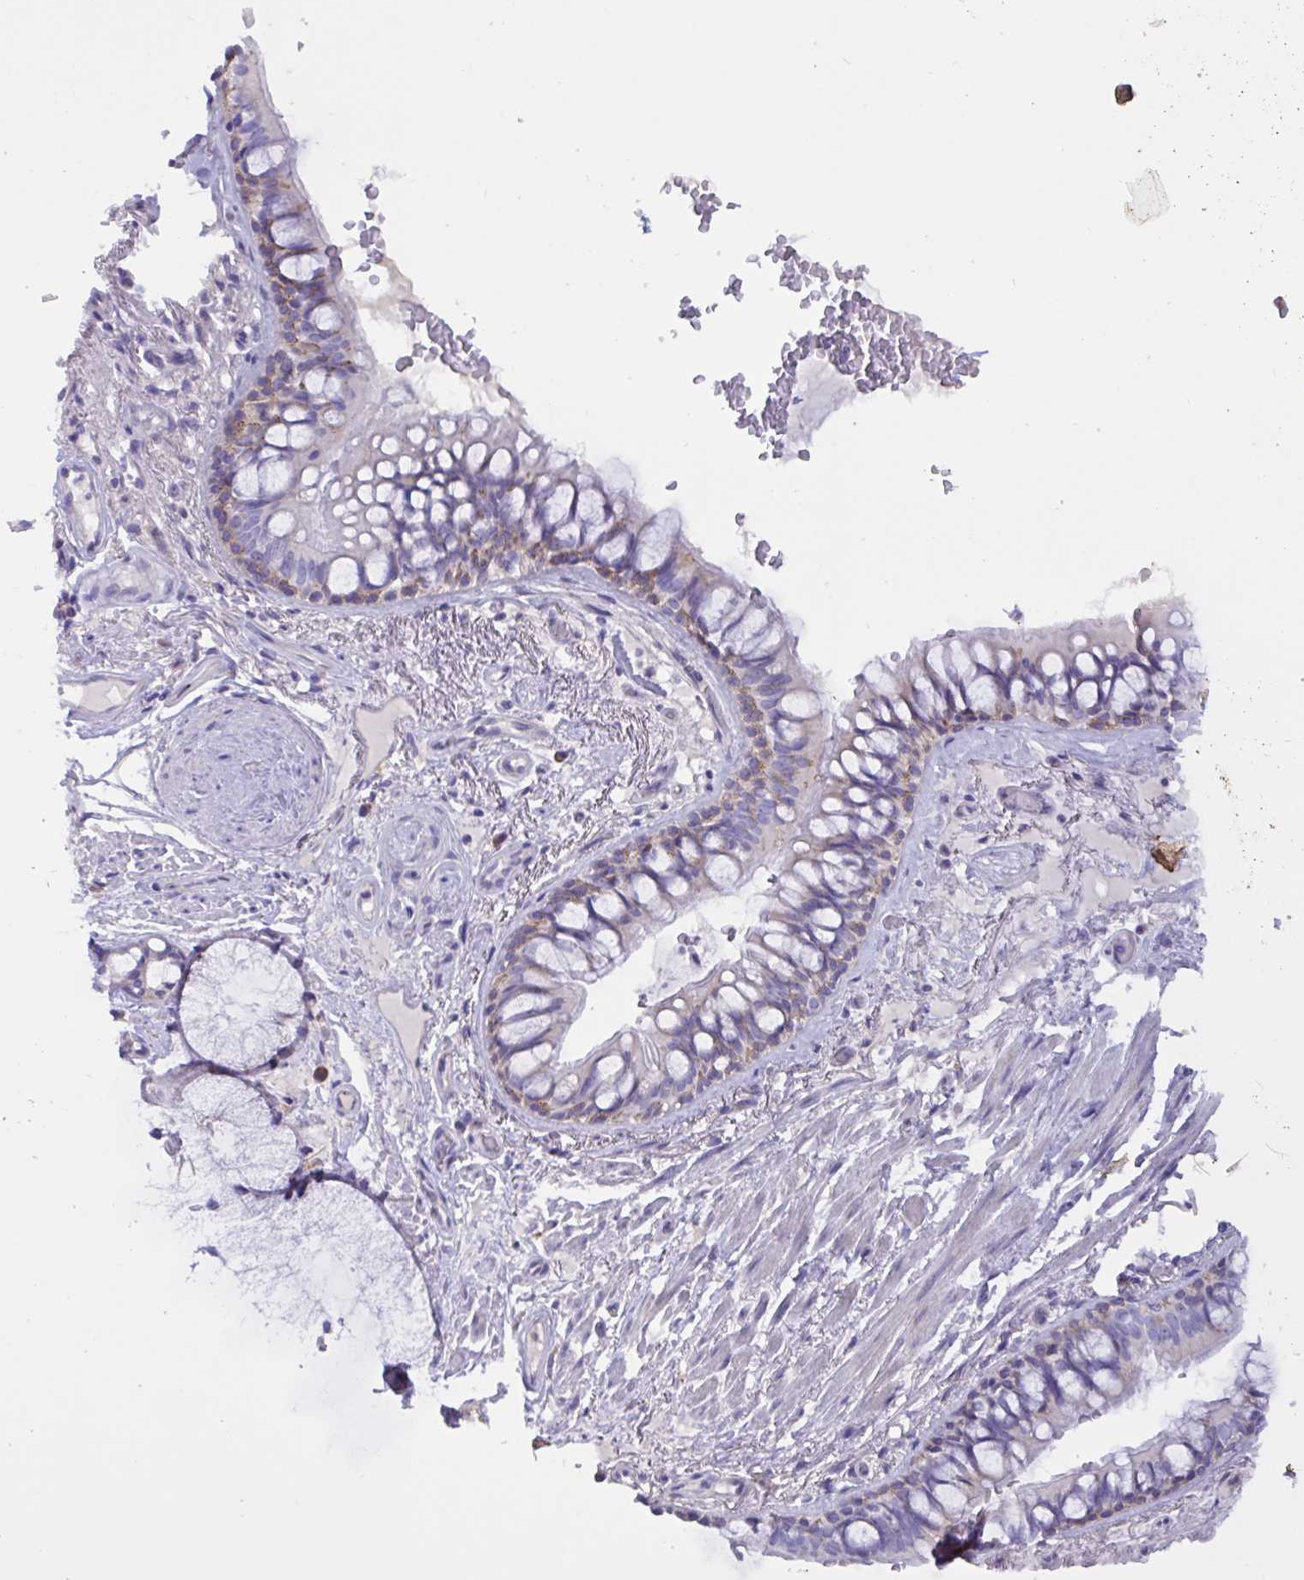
{"staining": {"intensity": "weak", "quantity": "<25%", "location": "cytoplasmic/membranous"}, "tissue": "bronchus", "cell_type": "Respiratory epithelial cells", "image_type": "normal", "snomed": [{"axis": "morphology", "description": "Normal tissue, NOS"}, {"axis": "topography", "description": "Bronchus"}], "caption": "This is a micrograph of immunohistochemistry staining of normal bronchus, which shows no positivity in respiratory epithelial cells.", "gene": "DSC3", "patient": {"sex": "male", "age": 70}}